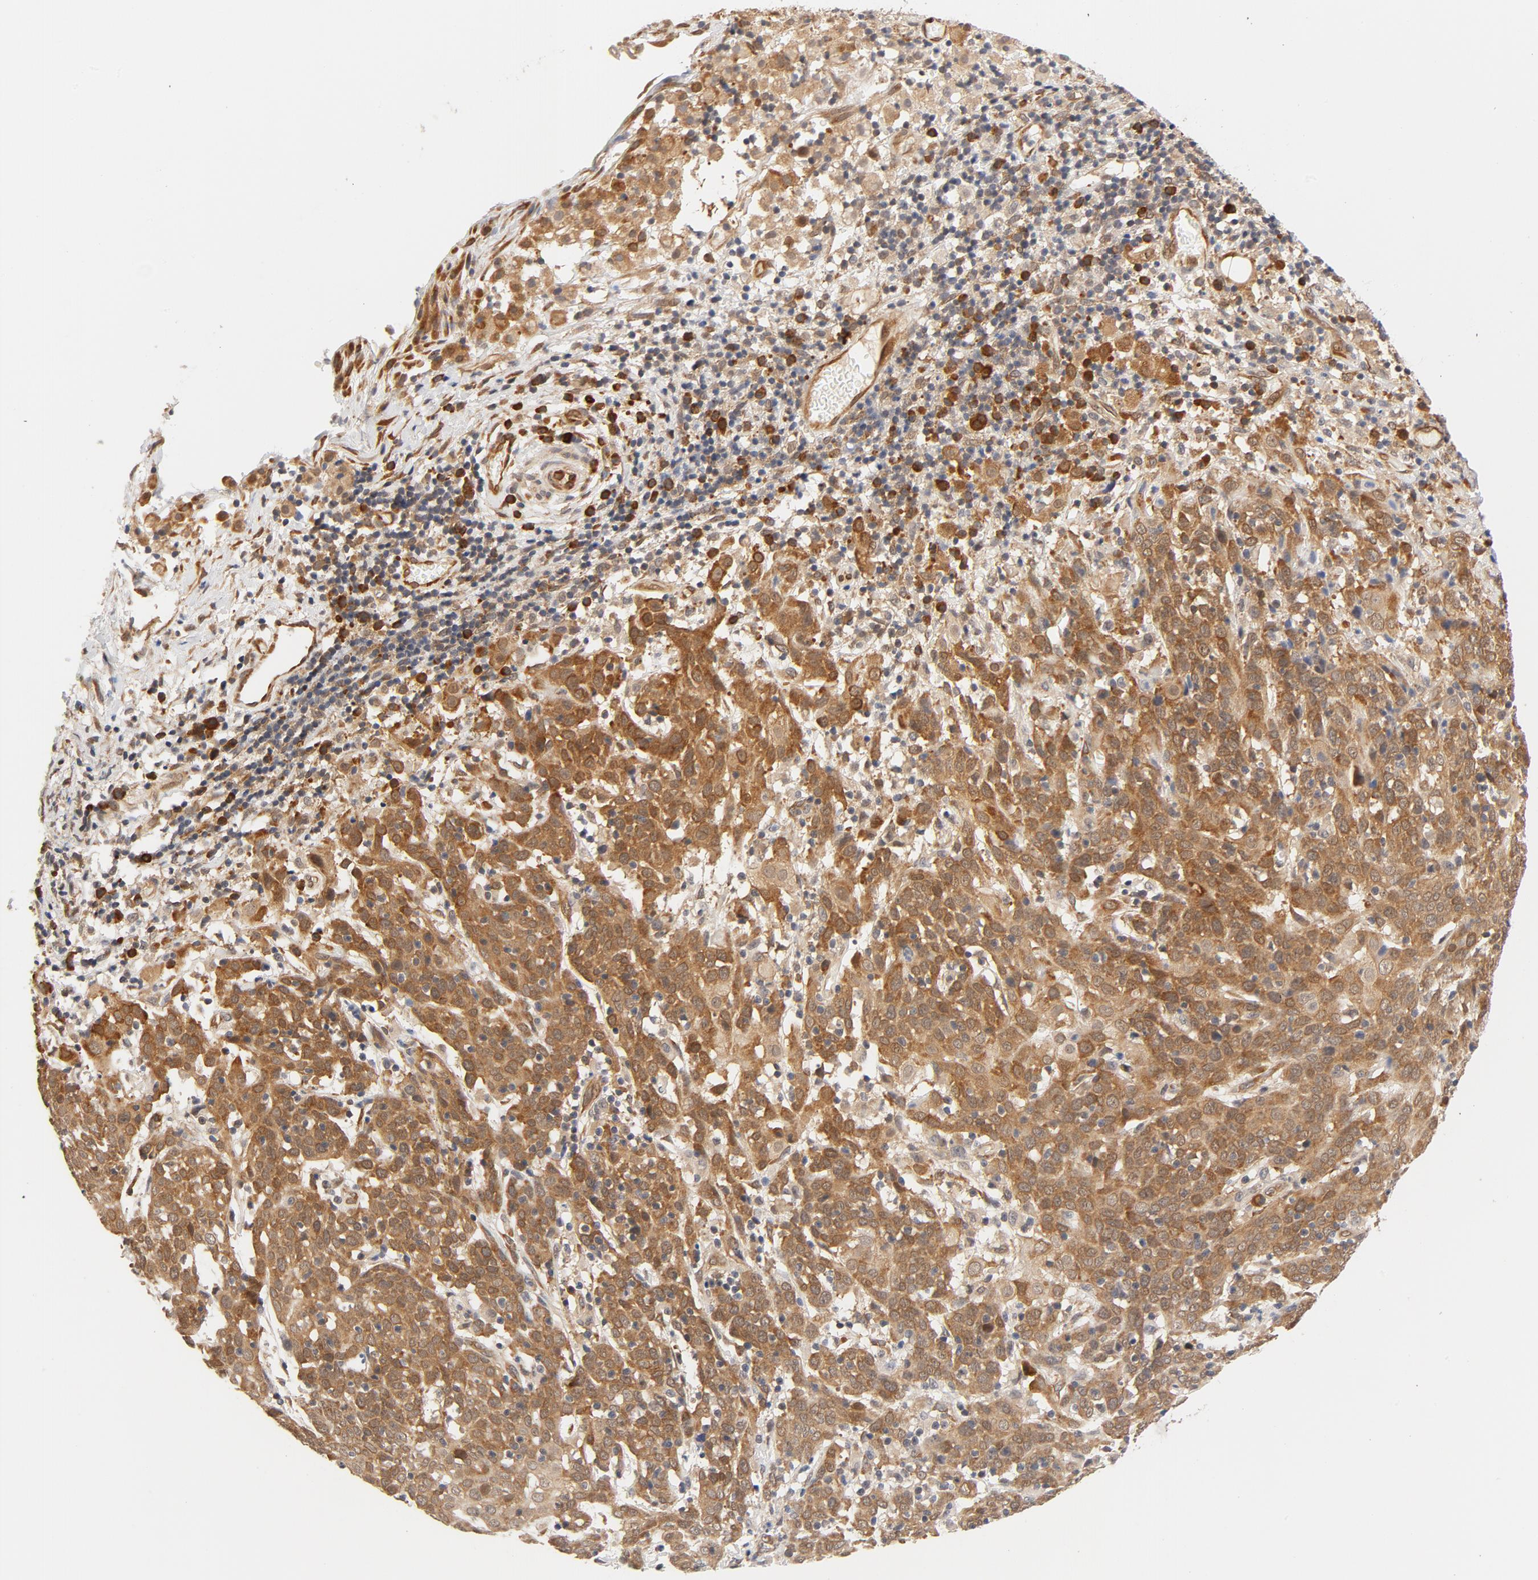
{"staining": {"intensity": "moderate", "quantity": ">75%", "location": "cytoplasmic/membranous"}, "tissue": "cervical cancer", "cell_type": "Tumor cells", "image_type": "cancer", "snomed": [{"axis": "morphology", "description": "Normal tissue, NOS"}, {"axis": "morphology", "description": "Squamous cell carcinoma, NOS"}, {"axis": "topography", "description": "Cervix"}], "caption": "Protein analysis of cervical cancer (squamous cell carcinoma) tissue exhibits moderate cytoplasmic/membranous expression in about >75% of tumor cells. (DAB IHC, brown staining for protein, blue staining for nuclei).", "gene": "EIF4E", "patient": {"sex": "female", "age": 67}}